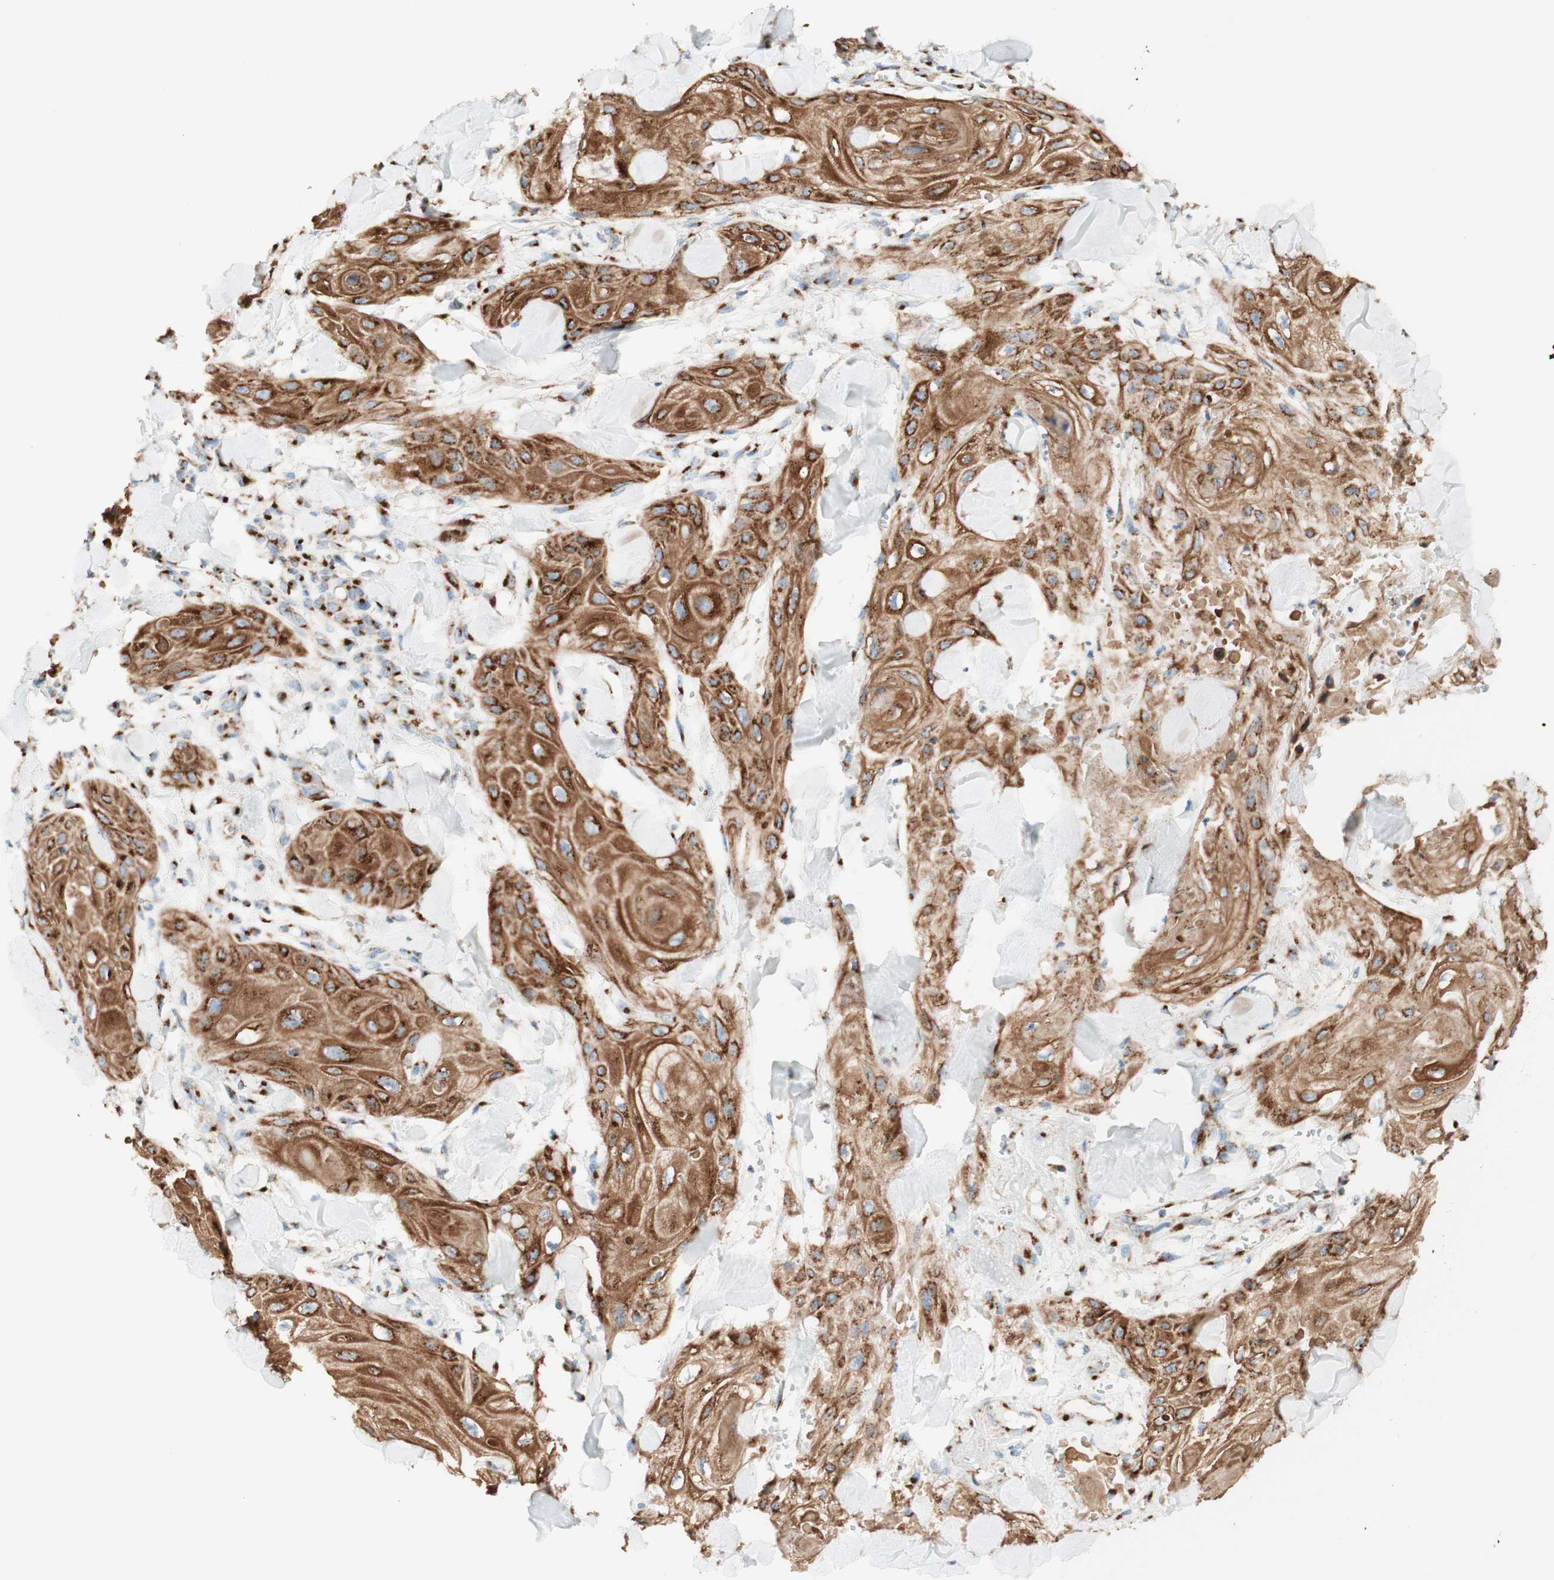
{"staining": {"intensity": "strong", "quantity": ">75%", "location": "cytoplasmic/membranous"}, "tissue": "skin cancer", "cell_type": "Tumor cells", "image_type": "cancer", "snomed": [{"axis": "morphology", "description": "Squamous cell carcinoma, NOS"}, {"axis": "topography", "description": "Skin"}], "caption": "A high amount of strong cytoplasmic/membranous positivity is seen in about >75% of tumor cells in skin squamous cell carcinoma tissue.", "gene": "GOLGB1", "patient": {"sex": "male", "age": 74}}